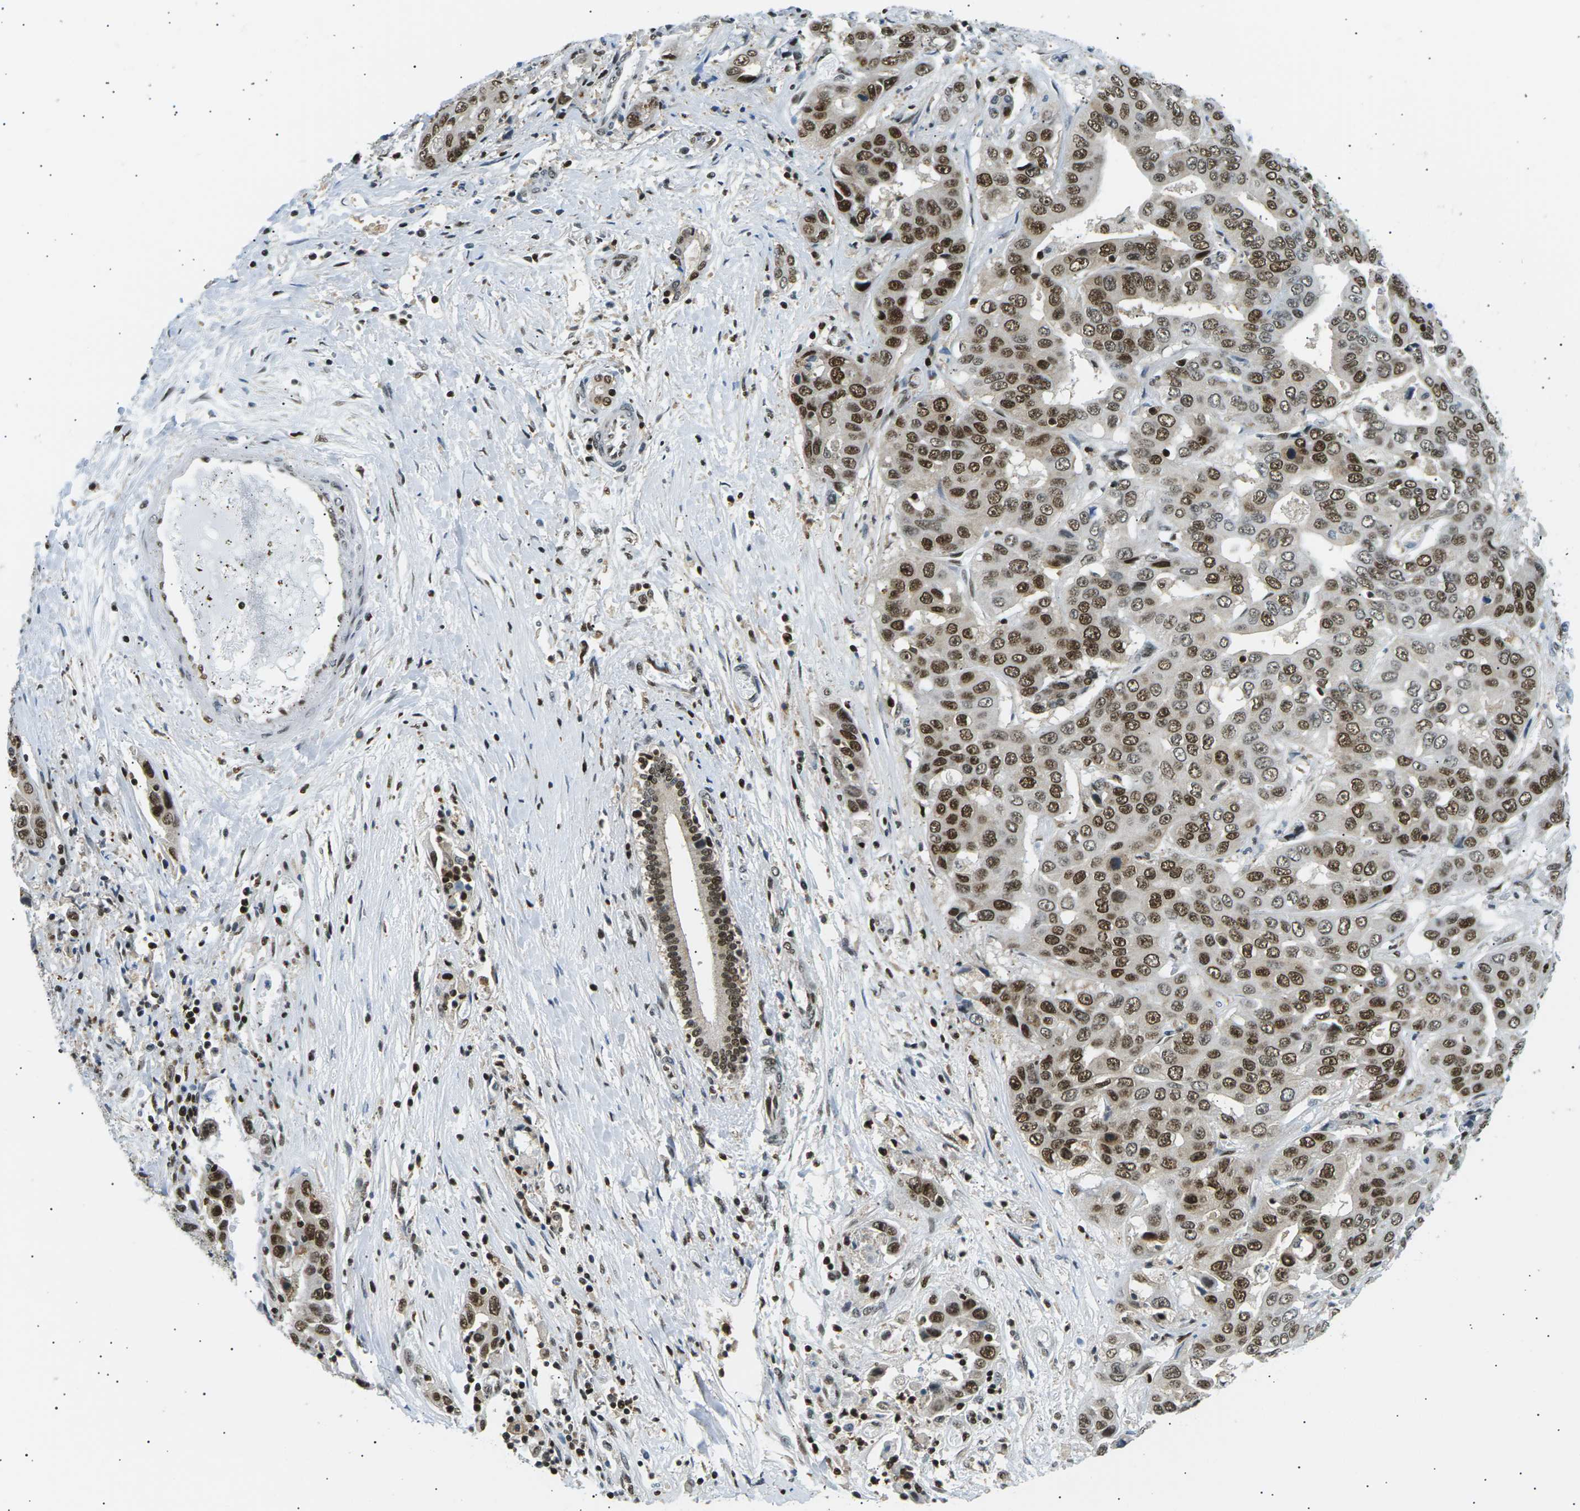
{"staining": {"intensity": "moderate", "quantity": ">75%", "location": "nuclear"}, "tissue": "liver cancer", "cell_type": "Tumor cells", "image_type": "cancer", "snomed": [{"axis": "morphology", "description": "Cholangiocarcinoma"}, {"axis": "topography", "description": "Liver"}], "caption": "Immunohistochemistry image of neoplastic tissue: human liver cholangiocarcinoma stained using IHC demonstrates medium levels of moderate protein expression localized specifically in the nuclear of tumor cells, appearing as a nuclear brown color.", "gene": "RPA2", "patient": {"sex": "female", "age": 52}}